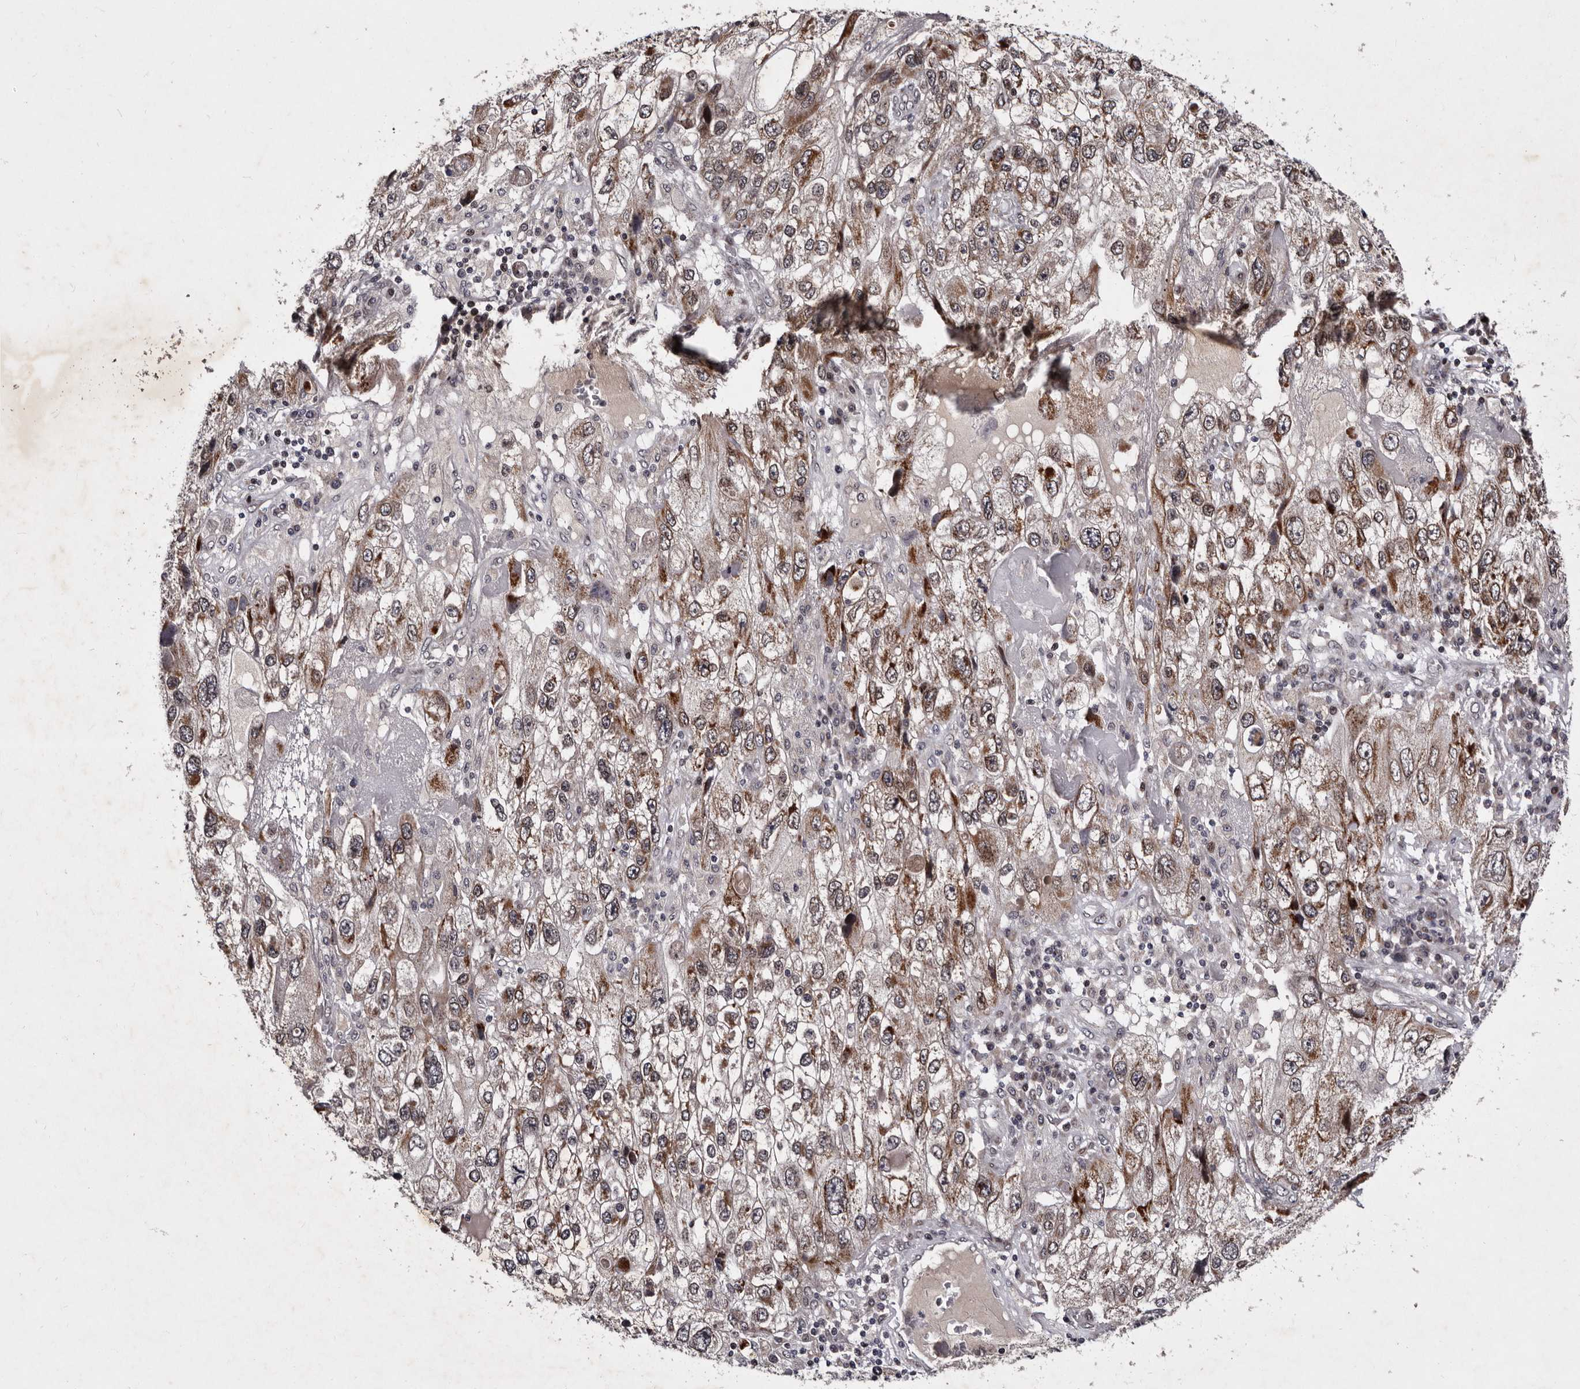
{"staining": {"intensity": "moderate", "quantity": "<25%", "location": "cytoplasmic/membranous"}, "tissue": "endometrial cancer", "cell_type": "Tumor cells", "image_type": "cancer", "snomed": [{"axis": "morphology", "description": "Adenocarcinoma, NOS"}, {"axis": "topography", "description": "Endometrium"}], "caption": "Immunohistochemical staining of endometrial adenocarcinoma displays low levels of moderate cytoplasmic/membranous protein staining in approximately <25% of tumor cells. Using DAB (3,3'-diaminobenzidine) (brown) and hematoxylin (blue) stains, captured at high magnification using brightfield microscopy.", "gene": "TNKS", "patient": {"sex": "female", "age": 49}}